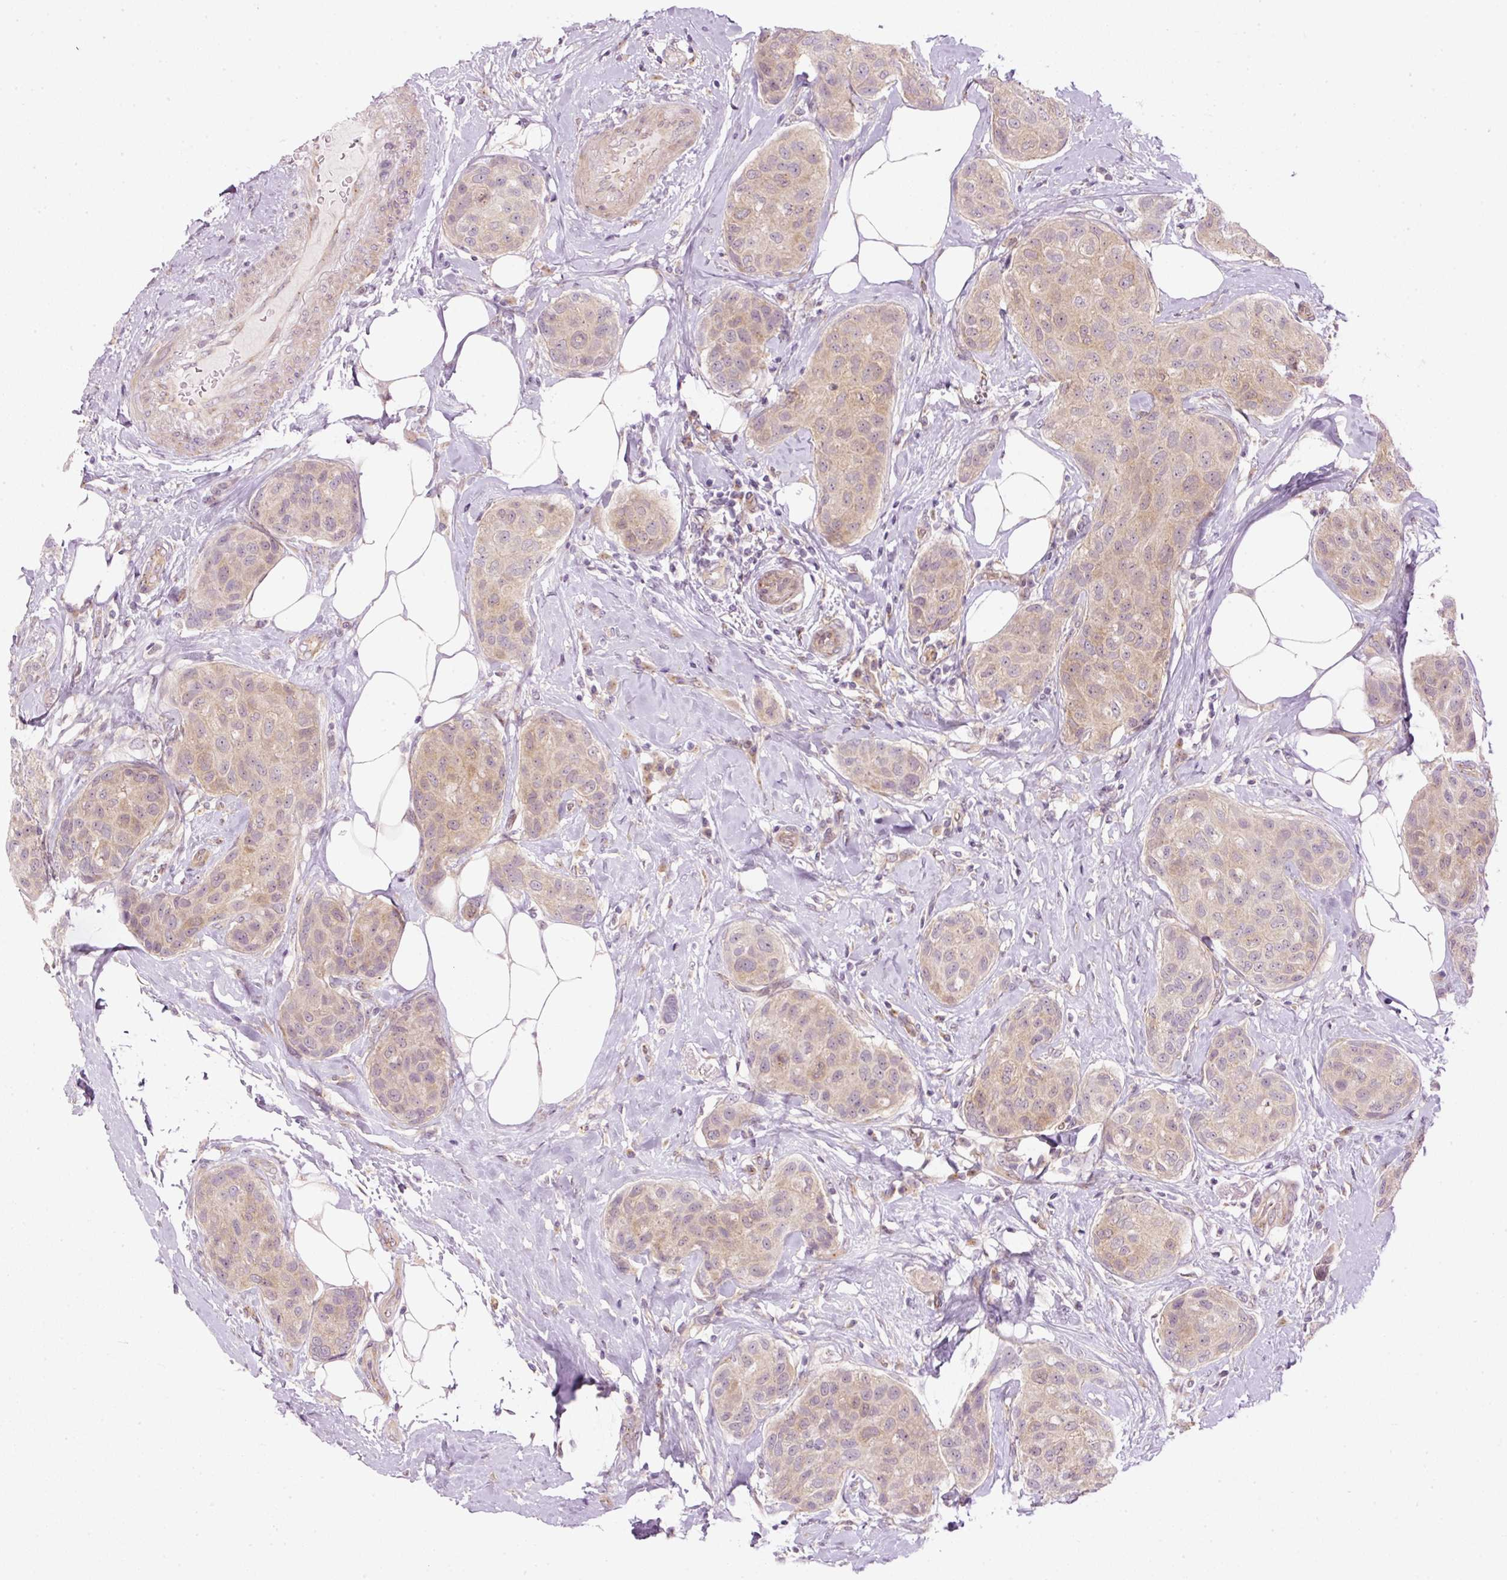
{"staining": {"intensity": "weak", "quantity": ">75%", "location": "cytoplasmic/membranous"}, "tissue": "breast cancer", "cell_type": "Tumor cells", "image_type": "cancer", "snomed": [{"axis": "morphology", "description": "Duct carcinoma"}, {"axis": "topography", "description": "Breast"}, {"axis": "topography", "description": "Lymph node"}], "caption": "Immunohistochemical staining of breast cancer (intraductal carcinoma) reveals low levels of weak cytoplasmic/membranous protein expression in approximately >75% of tumor cells.", "gene": "MZT2B", "patient": {"sex": "female", "age": 80}}